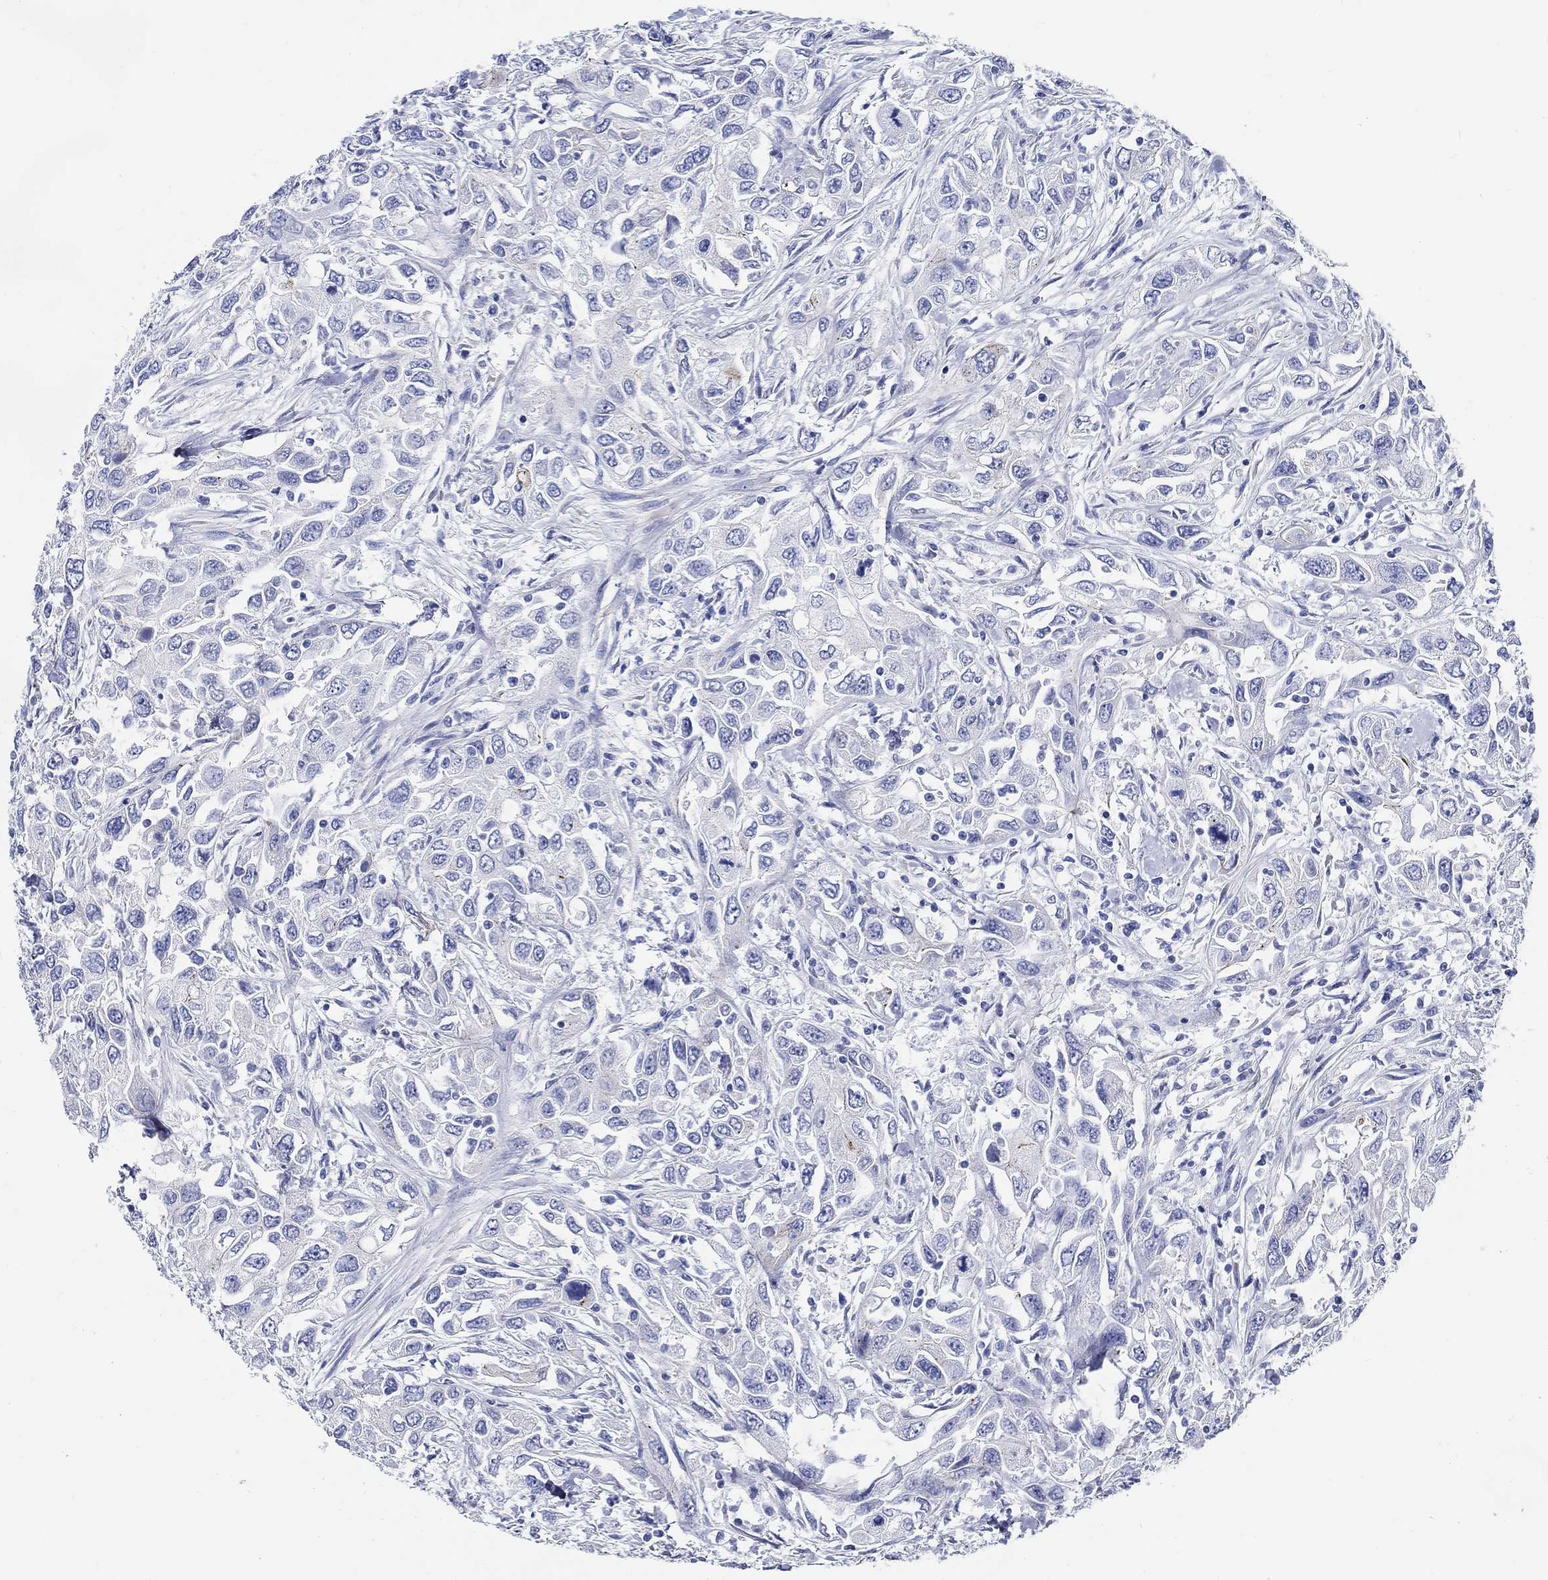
{"staining": {"intensity": "negative", "quantity": "none", "location": "none"}, "tissue": "urothelial cancer", "cell_type": "Tumor cells", "image_type": "cancer", "snomed": [{"axis": "morphology", "description": "Urothelial carcinoma, High grade"}, {"axis": "topography", "description": "Urinary bladder"}], "caption": "This is an IHC image of human urothelial cancer. There is no positivity in tumor cells.", "gene": "RD3L", "patient": {"sex": "male", "age": 76}}